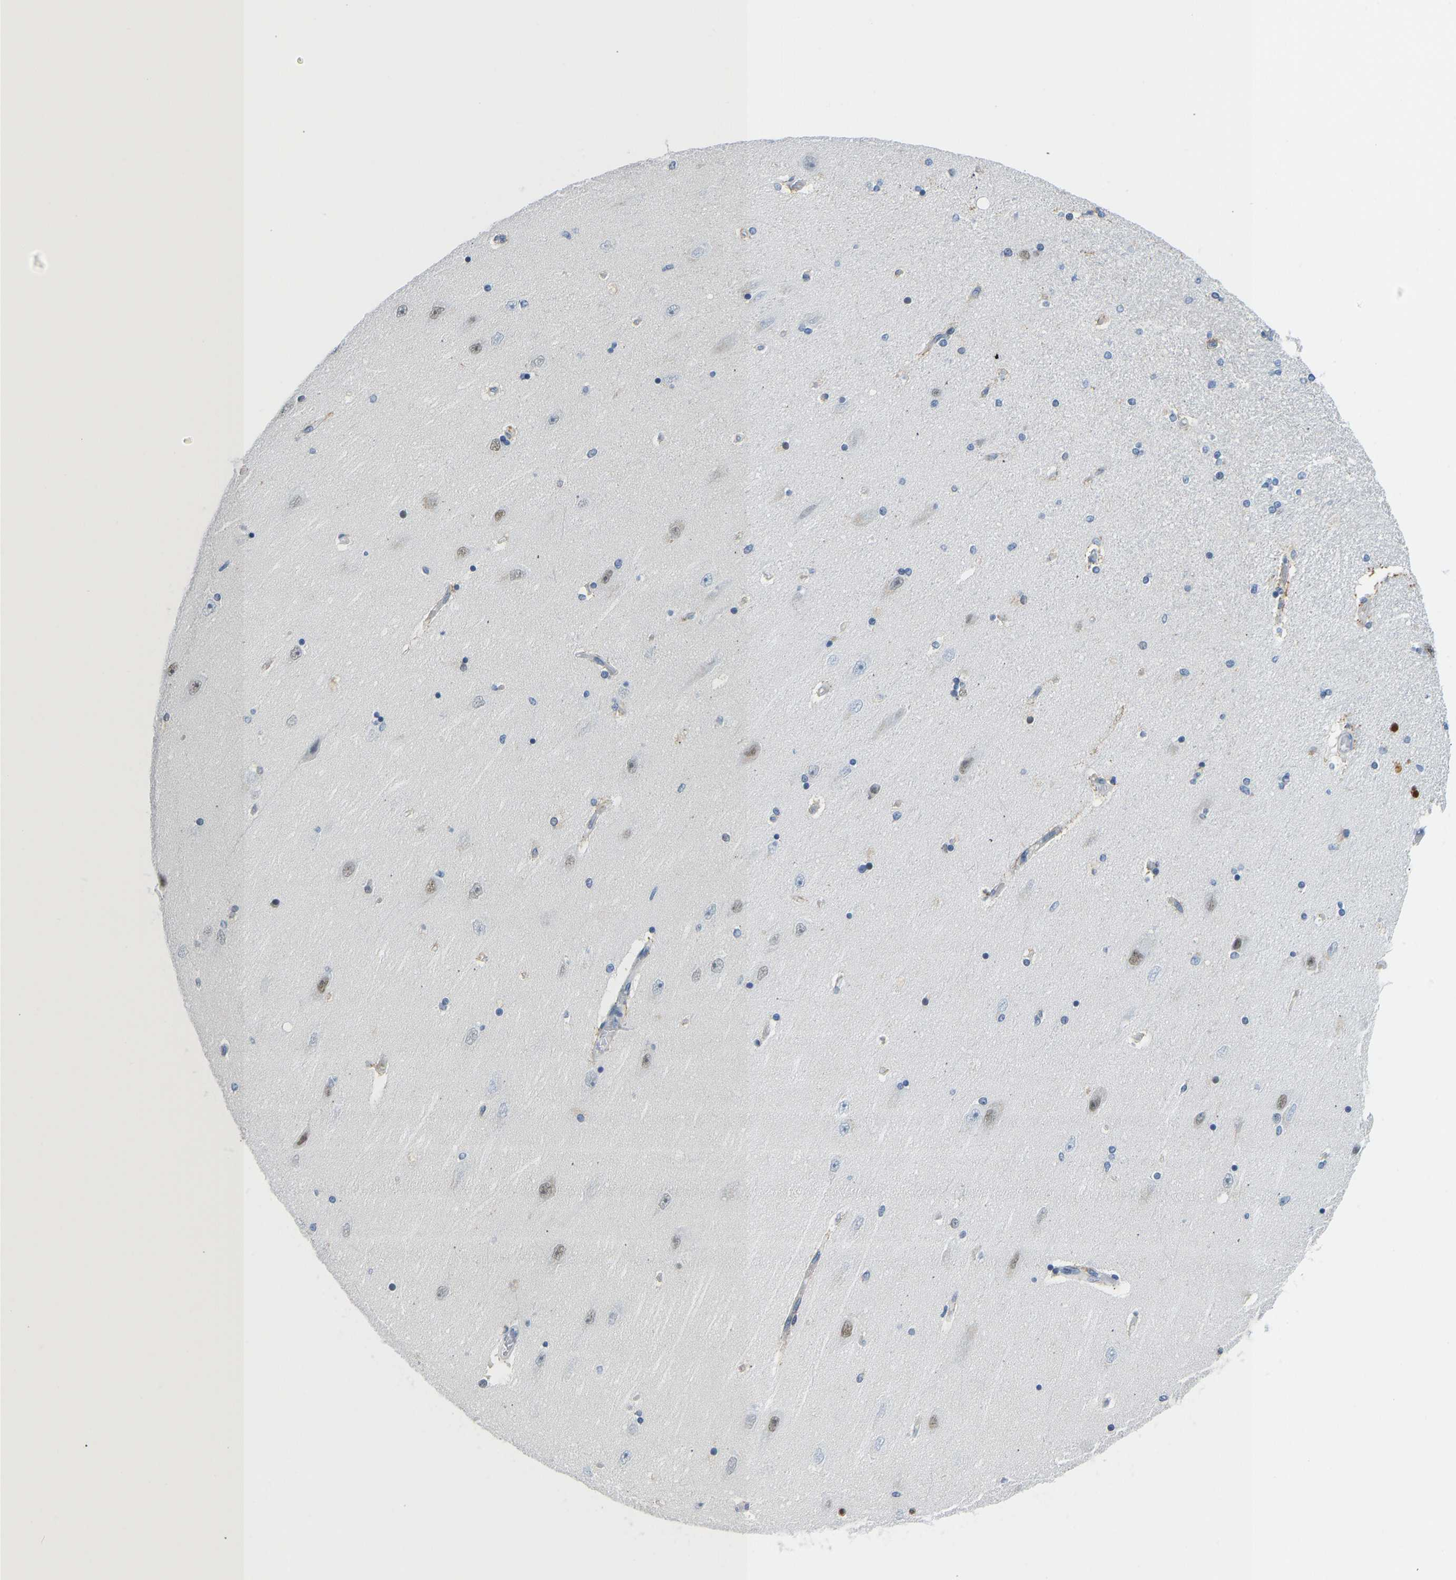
{"staining": {"intensity": "negative", "quantity": "none", "location": "none"}, "tissue": "hippocampus", "cell_type": "Glial cells", "image_type": "normal", "snomed": [{"axis": "morphology", "description": "Normal tissue, NOS"}, {"axis": "topography", "description": "Hippocampus"}], "caption": "Histopathology image shows no significant protein expression in glial cells of benign hippocampus. (DAB (3,3'-diaminobenzidine) IHC with hematoxylin counter stain).", "gene": "TXNDC2", "patient": {"sex": "female", "age": 54}}